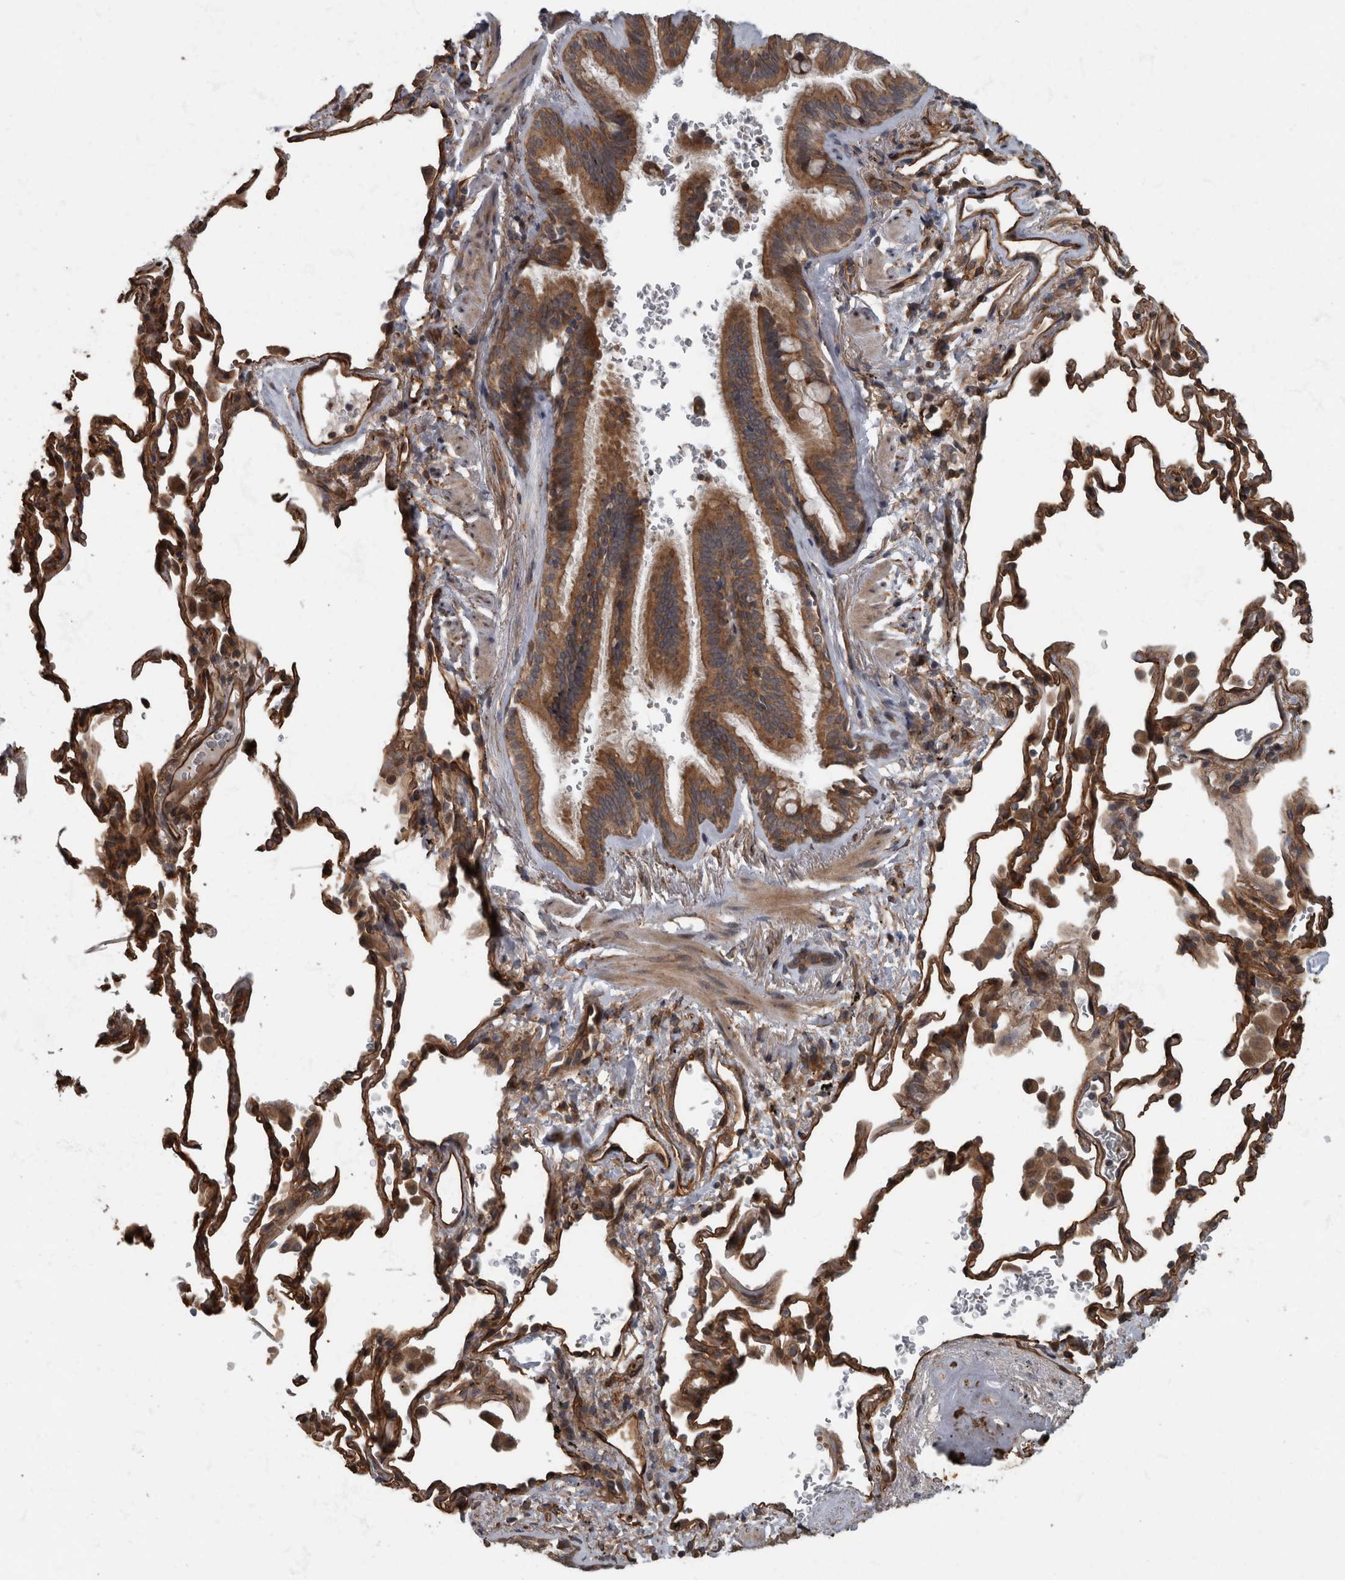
{"staining": {"intensity": "moderate", "quantity": ">75%", "location": "cytoplasmic/membranous"}, "tissue": "bronchus", "cell_type": "Respiratory epithelial cells", "image_type": "normal", "snomed": [{"axis": "morphology", "description": "Normal tissue, NOS"}, {"axis": "morphology", "description": "Inflammation, NOS"}, {"axis": "topography", "description": "Bronchus"}], "caption": "The micrograph demonstrates staining of benign bronchus, revealing moderate cytoplasmic/membranous protein positivity (brown color) within respiratory epithelial cells.", "gene": "VEGFD", "patient": {"sex": "male", "age": 69}}